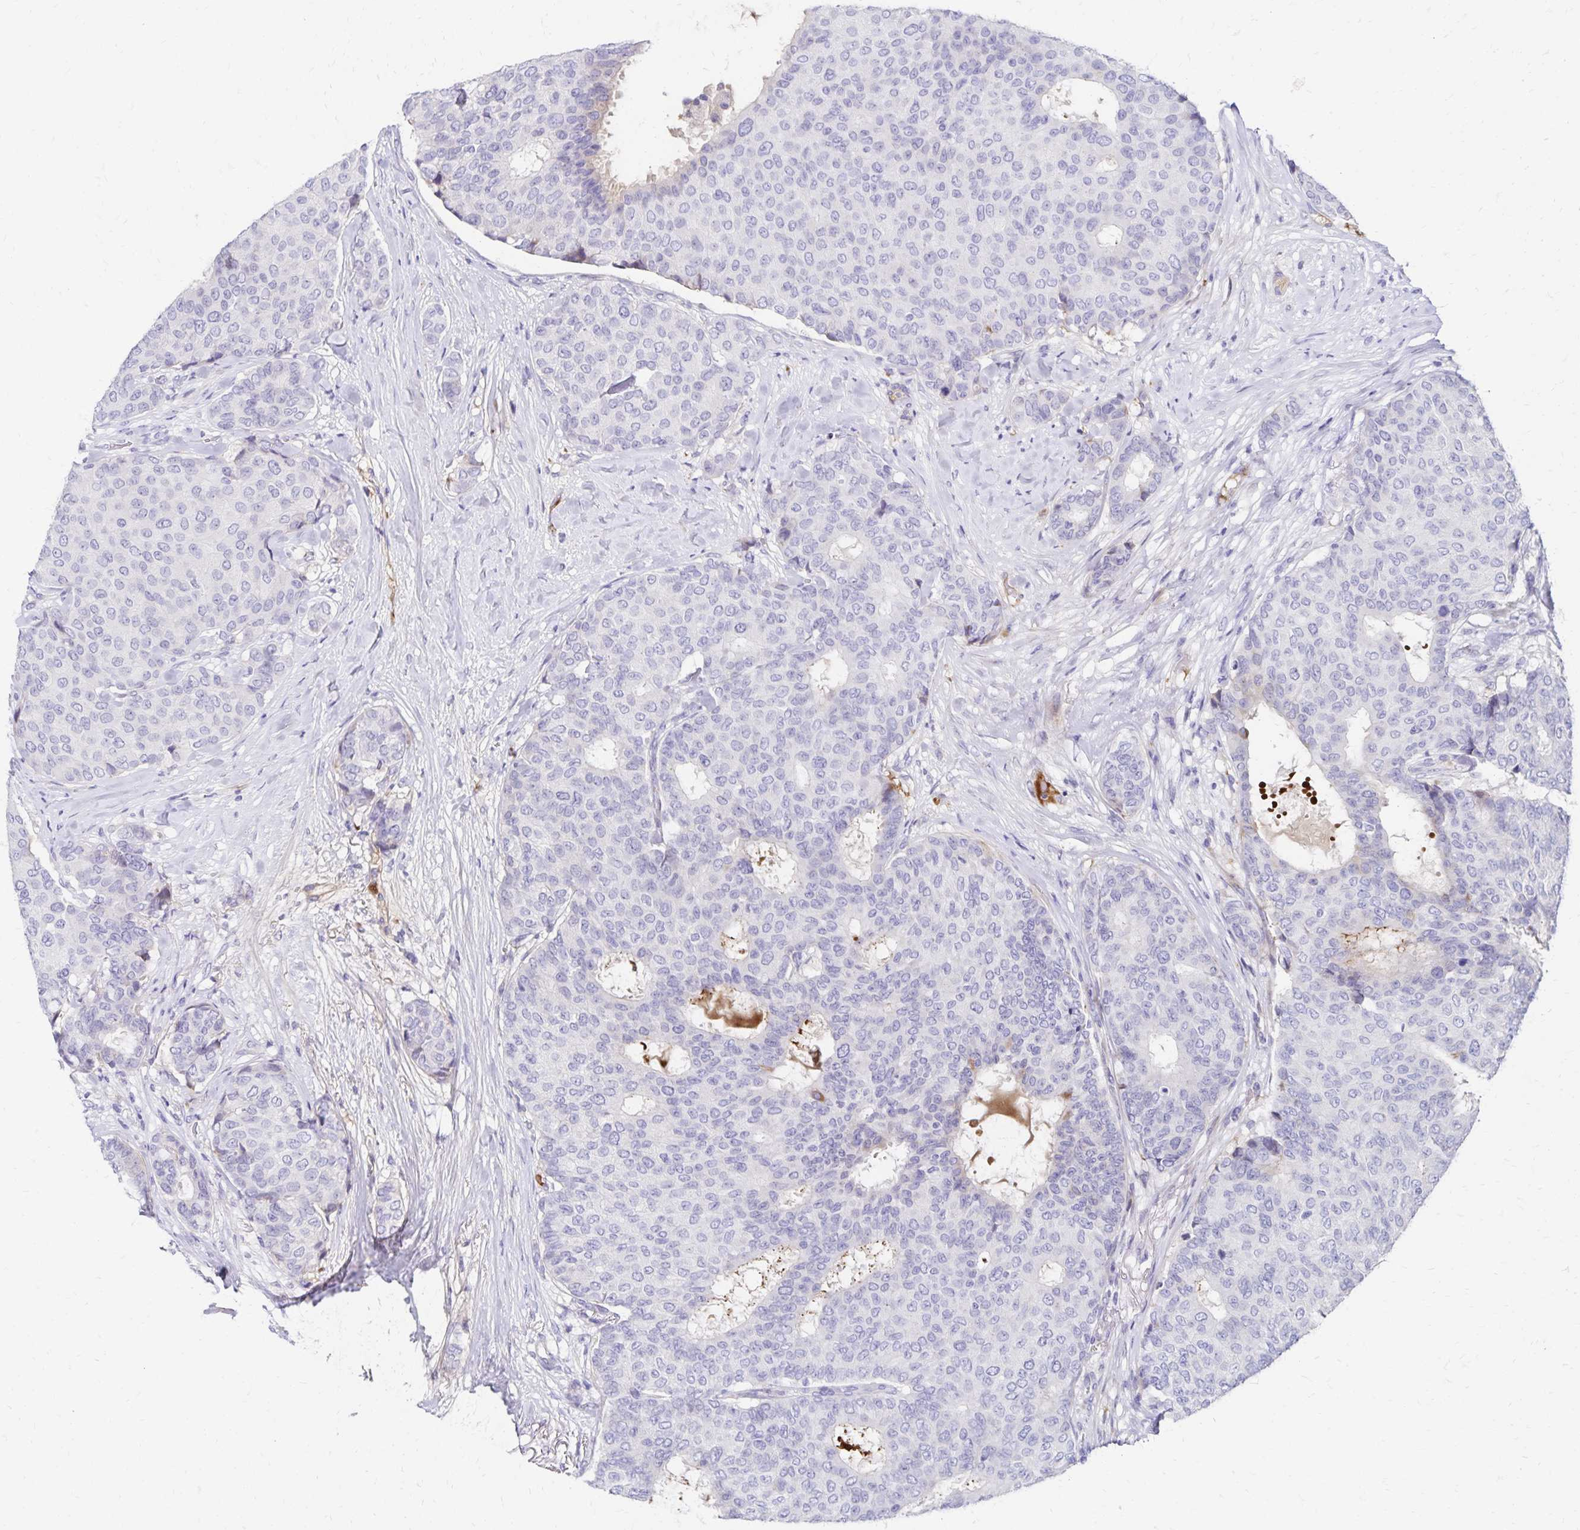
{"staining": {"intensity": "negative", "quantity": "none", "location": "none"}, "tissue": "breast cancer", "cell_type": "Tumor cells", "image_type": "cancer", "snomed": [{"axis": "morphology", "description": "Duct carcinoma"}, {"axis": "topography", "description": "Breast"}], "caption": "Tumor cells are negative for protein expression in human breast cancer.", "gene": "NECAP1", "patient": {"sex": "female", "age": 75}}